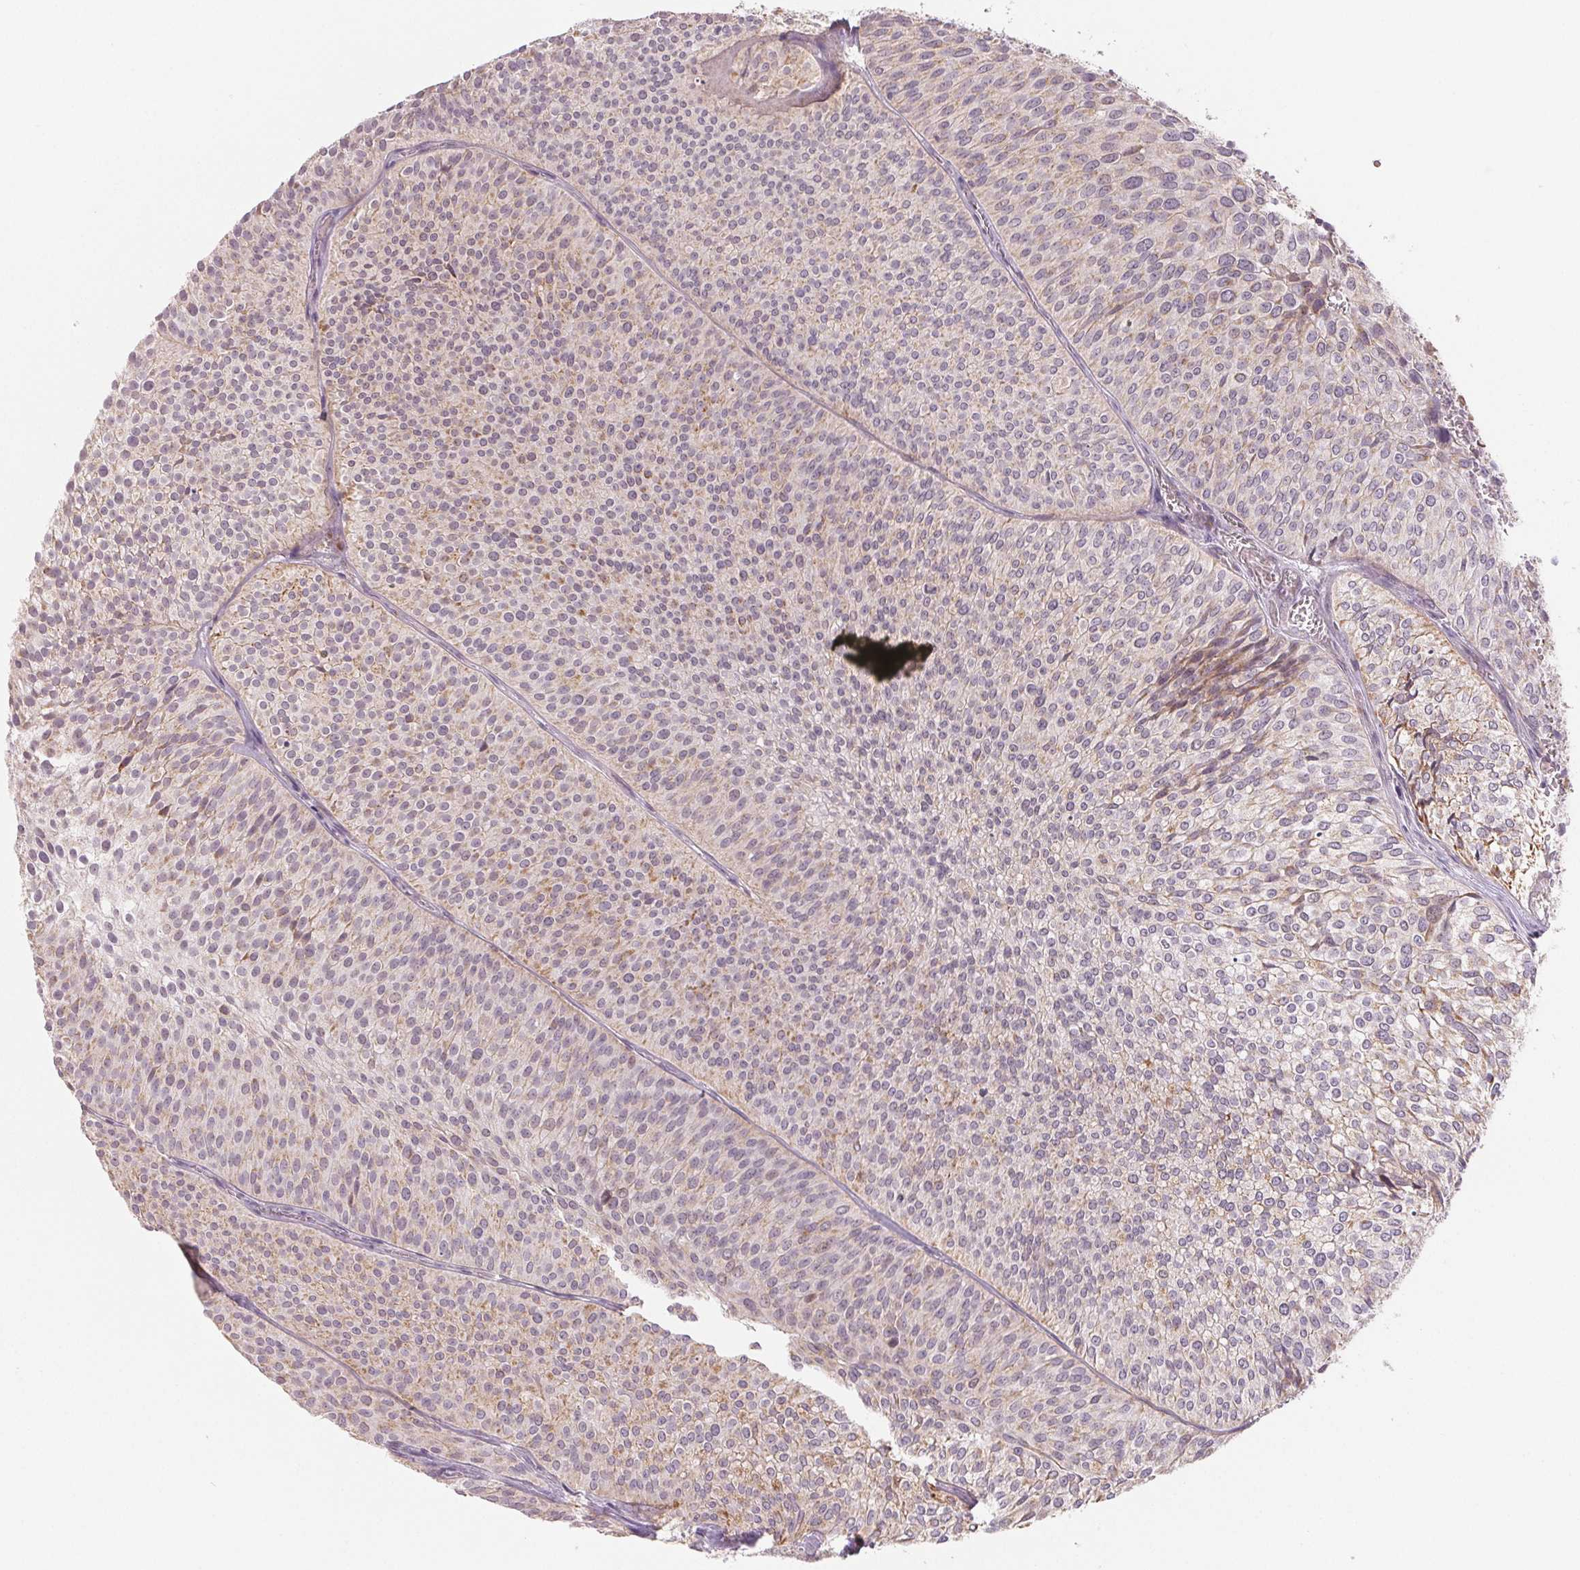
{"staining": {"intensity": "weak", "quantity": "<25%", "location": "cytoplasmic/membranous"}, "tissue": "urothelial cancer", "cell_type": "Tumor cells", "image_type": "cancer", "snomed": [{"axis": "morphology", "description": "Urothelial carcinoma, Low grade"}, {"axis": "topography", "description": "Urinary bladder"}], "caption": "The micrograph reveals no staining of tumor cells in urothelial cancer.", "gene": "HINT2", "patient": {"sex": "male", "age": 91}}